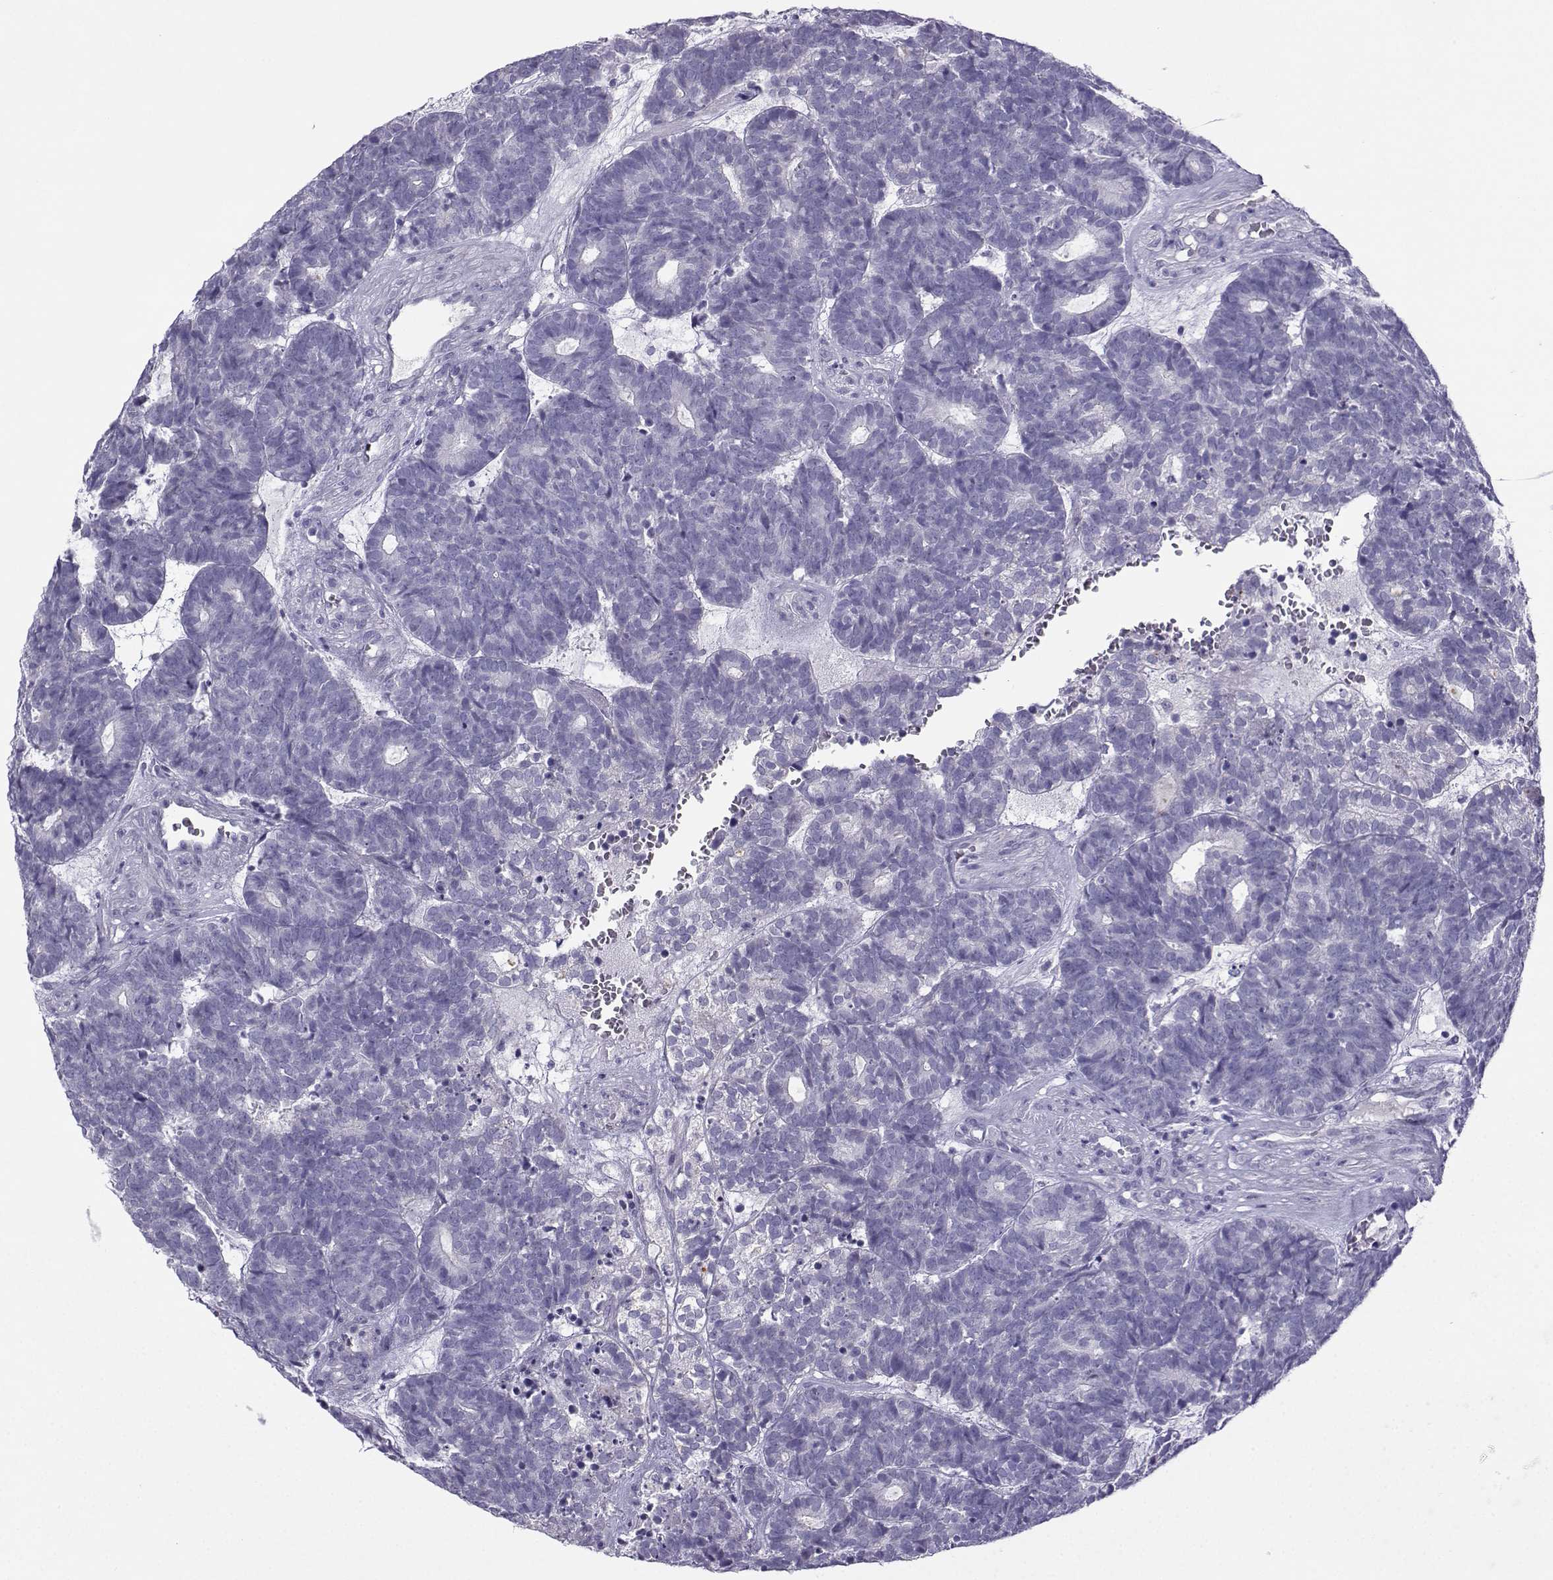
{"staining": {"intensity": "negative", "quantity": "none", "location": "none"}, "tissue": "head and neck cancer", "cell_type": "Tumor cells", "image_type": "cancer", "snomed": [{"axis": "morphology", "description": "Adenocarcinoma, NOS"}, {"axis": "topography", "description": "Head-Neck"}], "caption": "DAB immunohistochemical staining of human head and neck cancer (adenocarcinoma) reveals no significant staining in tumor cells. The staining was performed using DAB (3,3'-diaminobenzidine) to visualize the protein expression in brown, while the nuclei were stained in blue with hematoxylin (Magnification: 20x).", "gene": "FBXO24", "patient": {"sex": "female", "age": 81}}